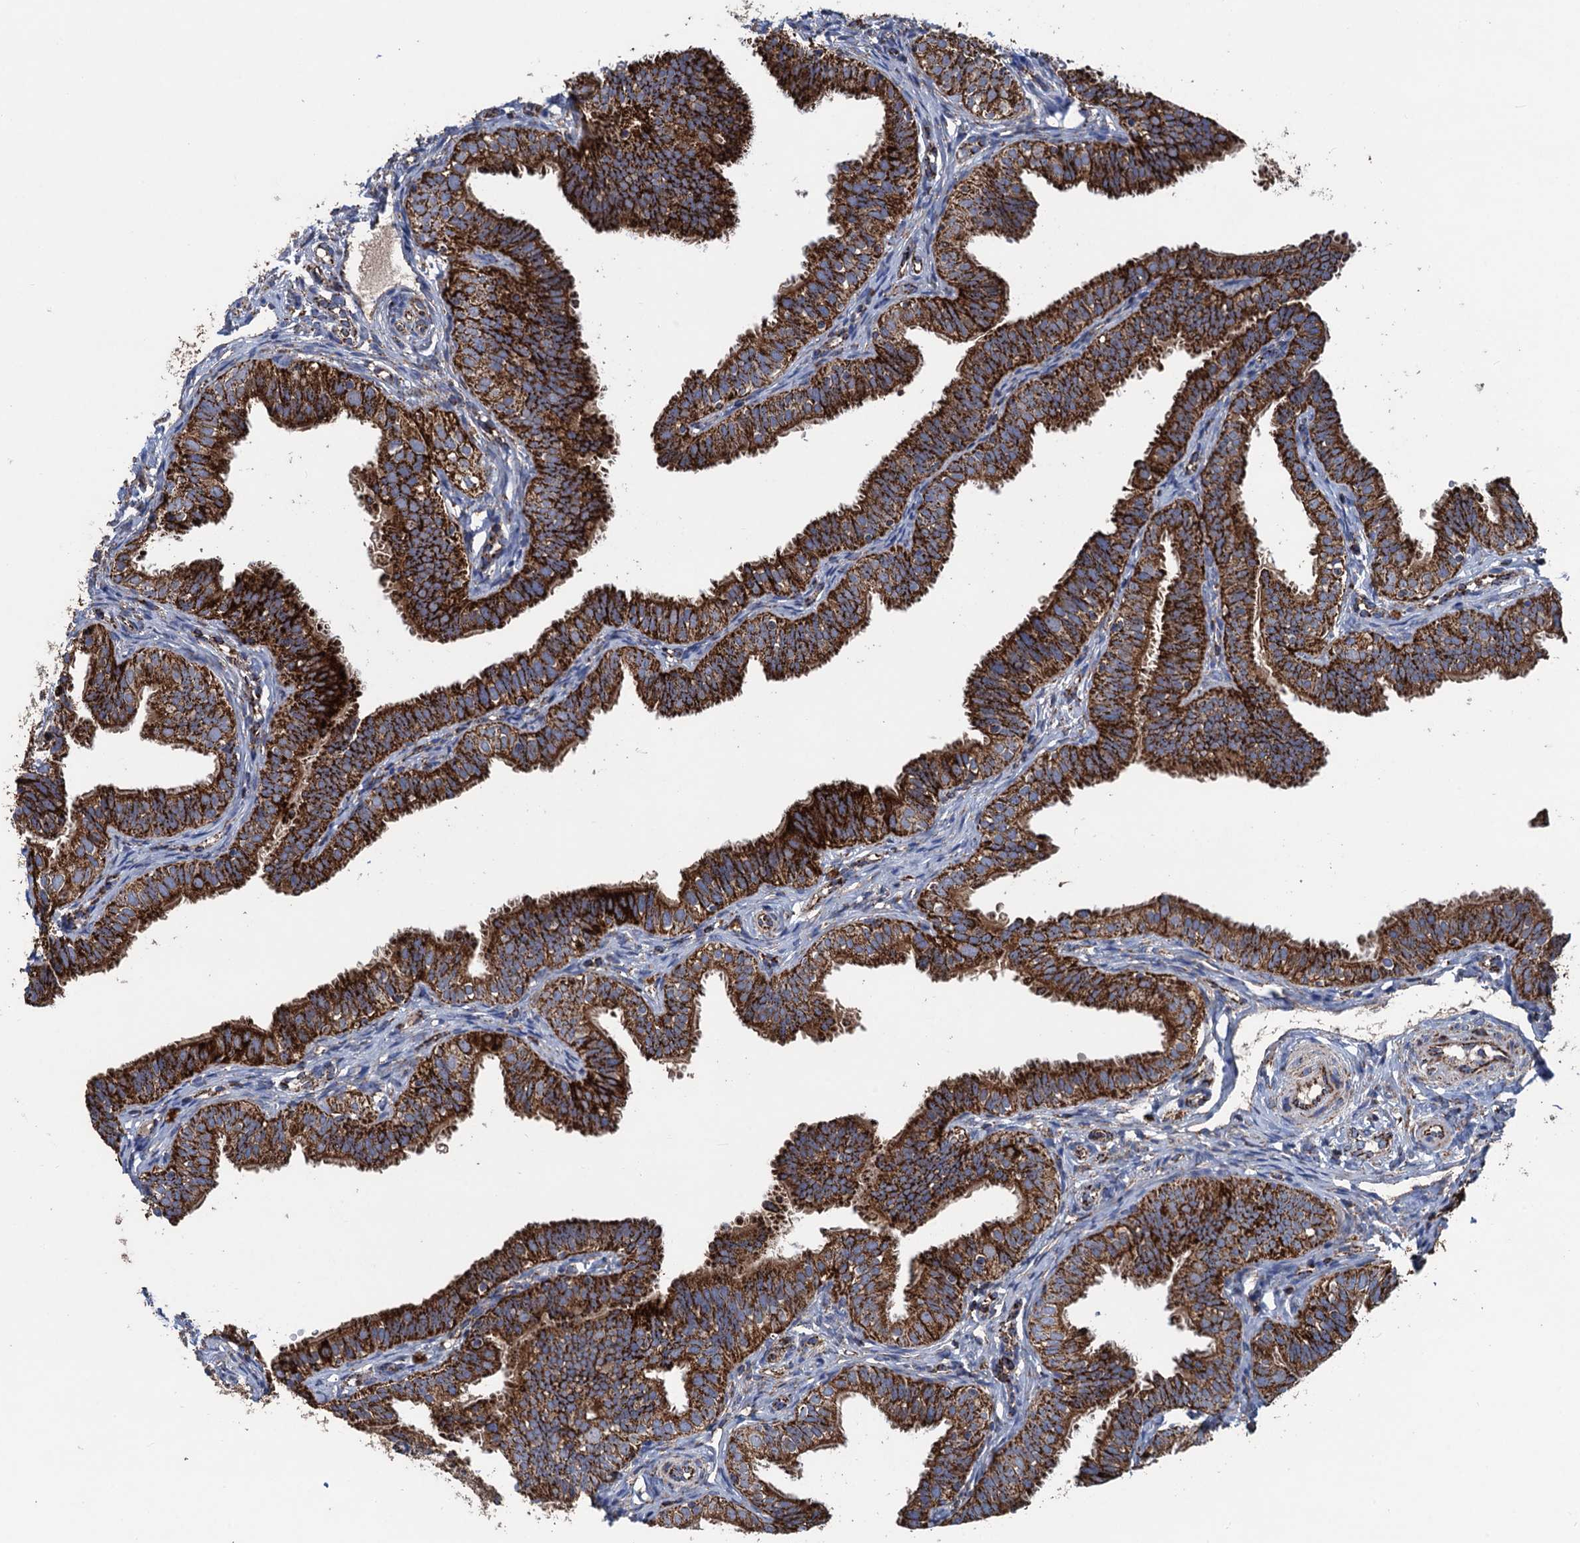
{"staining": {"intensity": "strong", "quantity": ">75%", "location": "cytoplasmic/membranous"}, "tissue": "fallopian tube", "cell_type": "Glandular cells", "image_type": "normal", "snomed": [{"axis": "morphology", "description": "Normal tissue, NOS"}, {"axis": "topography", "description": "Fallopian tube"}], "caption": "Protein expression analysis of normal human fallopian tube reveals strong cytoplasmic/membranous positivity in about >75% of glandular cells. The protein is stained brown, and the nuclei are stained in blue (DAB IHC with brightfield microscopy, high magnification).", "gene": "DGLUCY", "patient": {"sex": "female", "age": 35}}